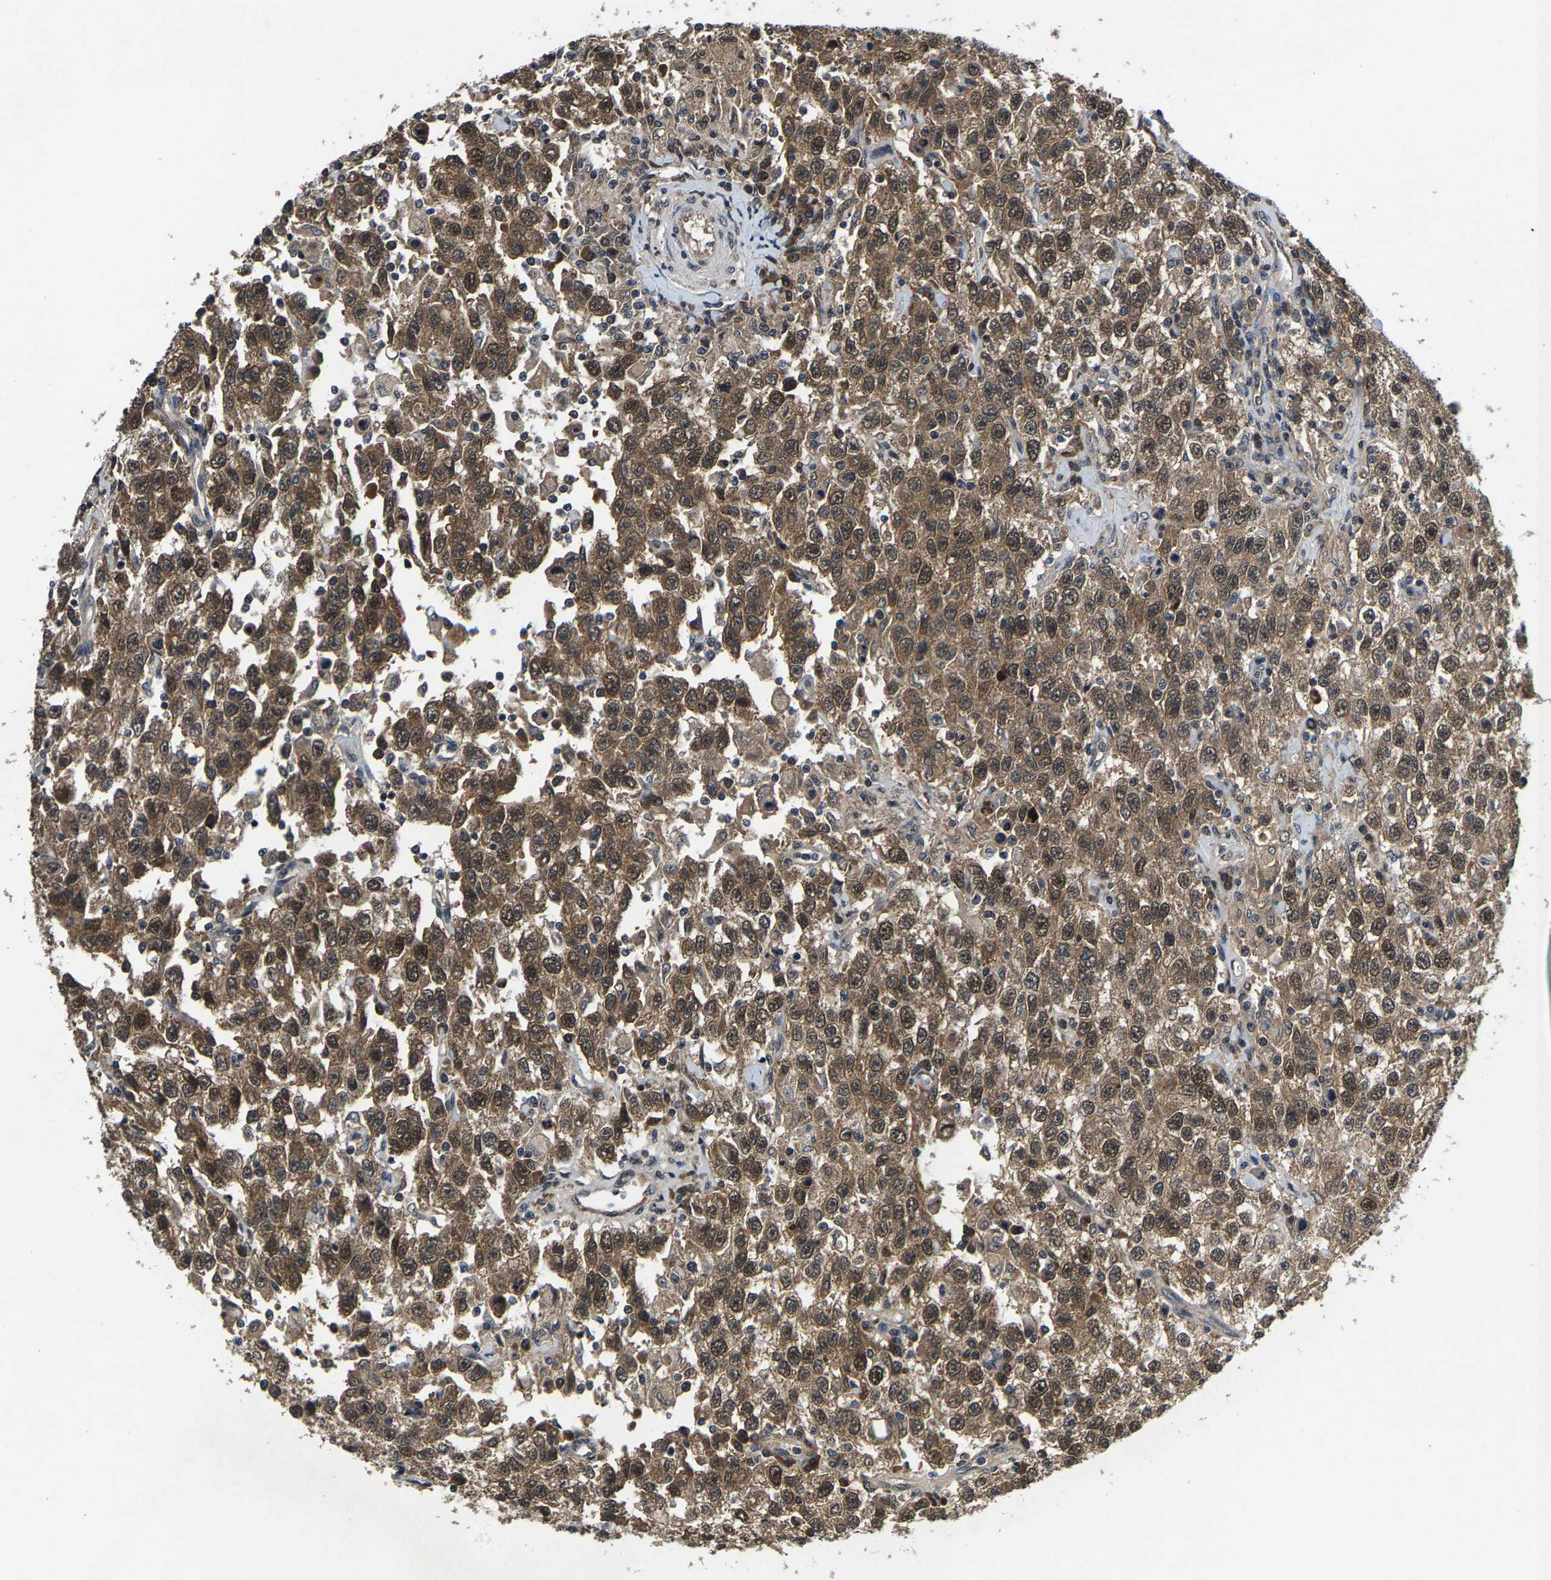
{"staining": {"intensity": "moderate", "quantity": ">75%", "location": "cytoplasmic/membranous,nuclear"}, "tissue": "testis cancer", "cell_type": "Tumor cells", "image_type": "cancer", "snomed": [{"axis": "morphology", "description": "Seminoma, NOS"}, {"axis": "topography", "description": "Testis"}], "caption": "Moderate cytoplasmic/membranous and nuclear positivity is appreciated in approximately >75% of tumor cells in testis seminoma. (IHC, brightfield microscopy, high magnification).", "gene": "HUWE1", "patient": {"sex": "male", "age": 41}}